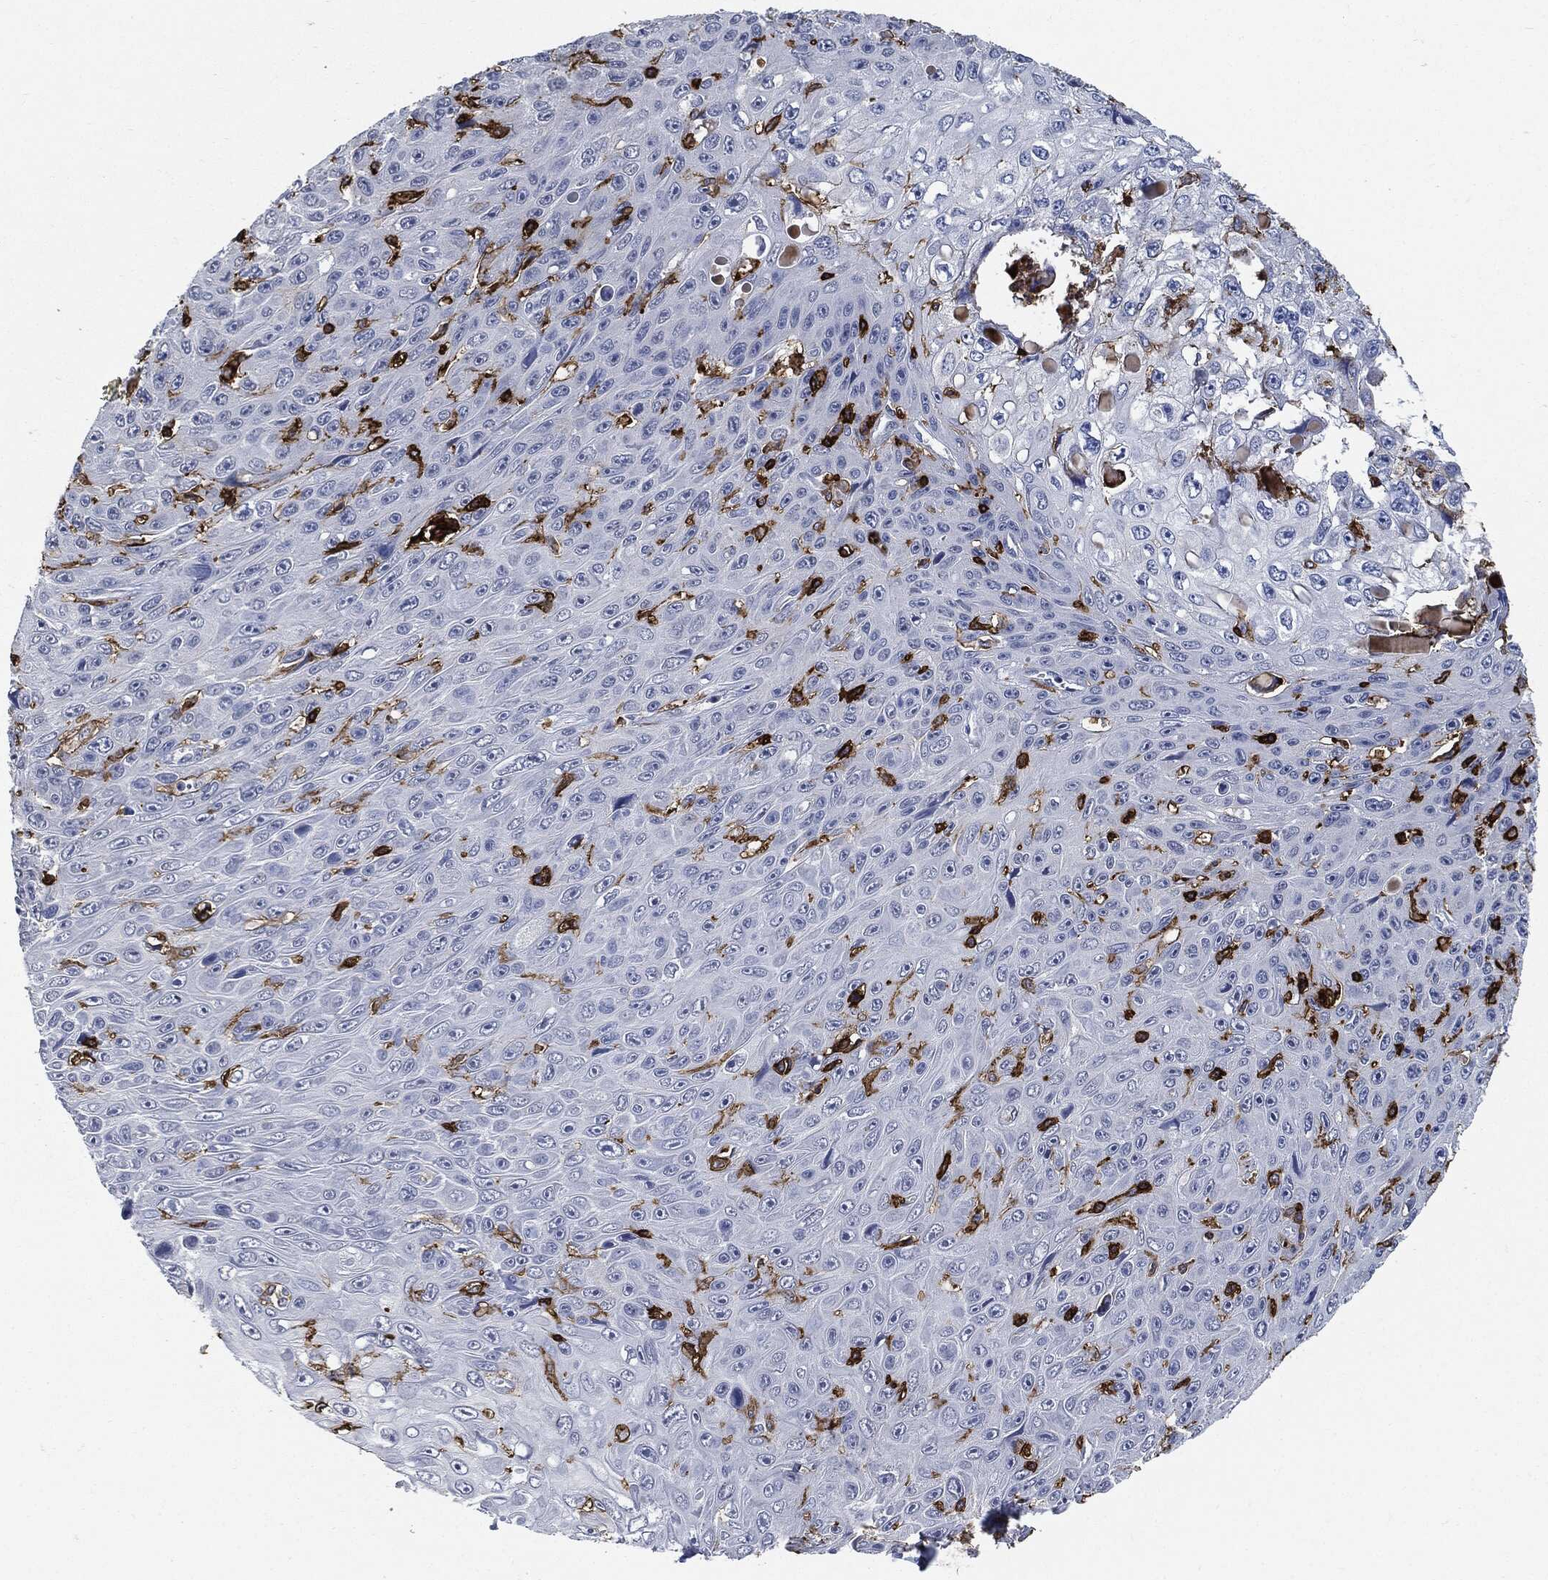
{"staining": {"intensity": "negative", "quantity": "none", "location": "none"}, "tissue": "skin cancer", "cell_type": "Tumor cells", "image_type": "cancer", "snomed": [{"axis": "morphology", "description": "Squamous cell carcinoma, NOS"}, {"axis": "topography", "description": "Skin"}], "caption": "IHC micrograph of neoplastic tissue: human skin squamous cell carcinoma stained with DAB (3,3'-diaminobenzidine) displays no significant protein positivity in tumor cells. (DAB immunohistochemistry, high magnification).", "gene": "PTPRC", "patient": {"sex": "male", "age": 82}}